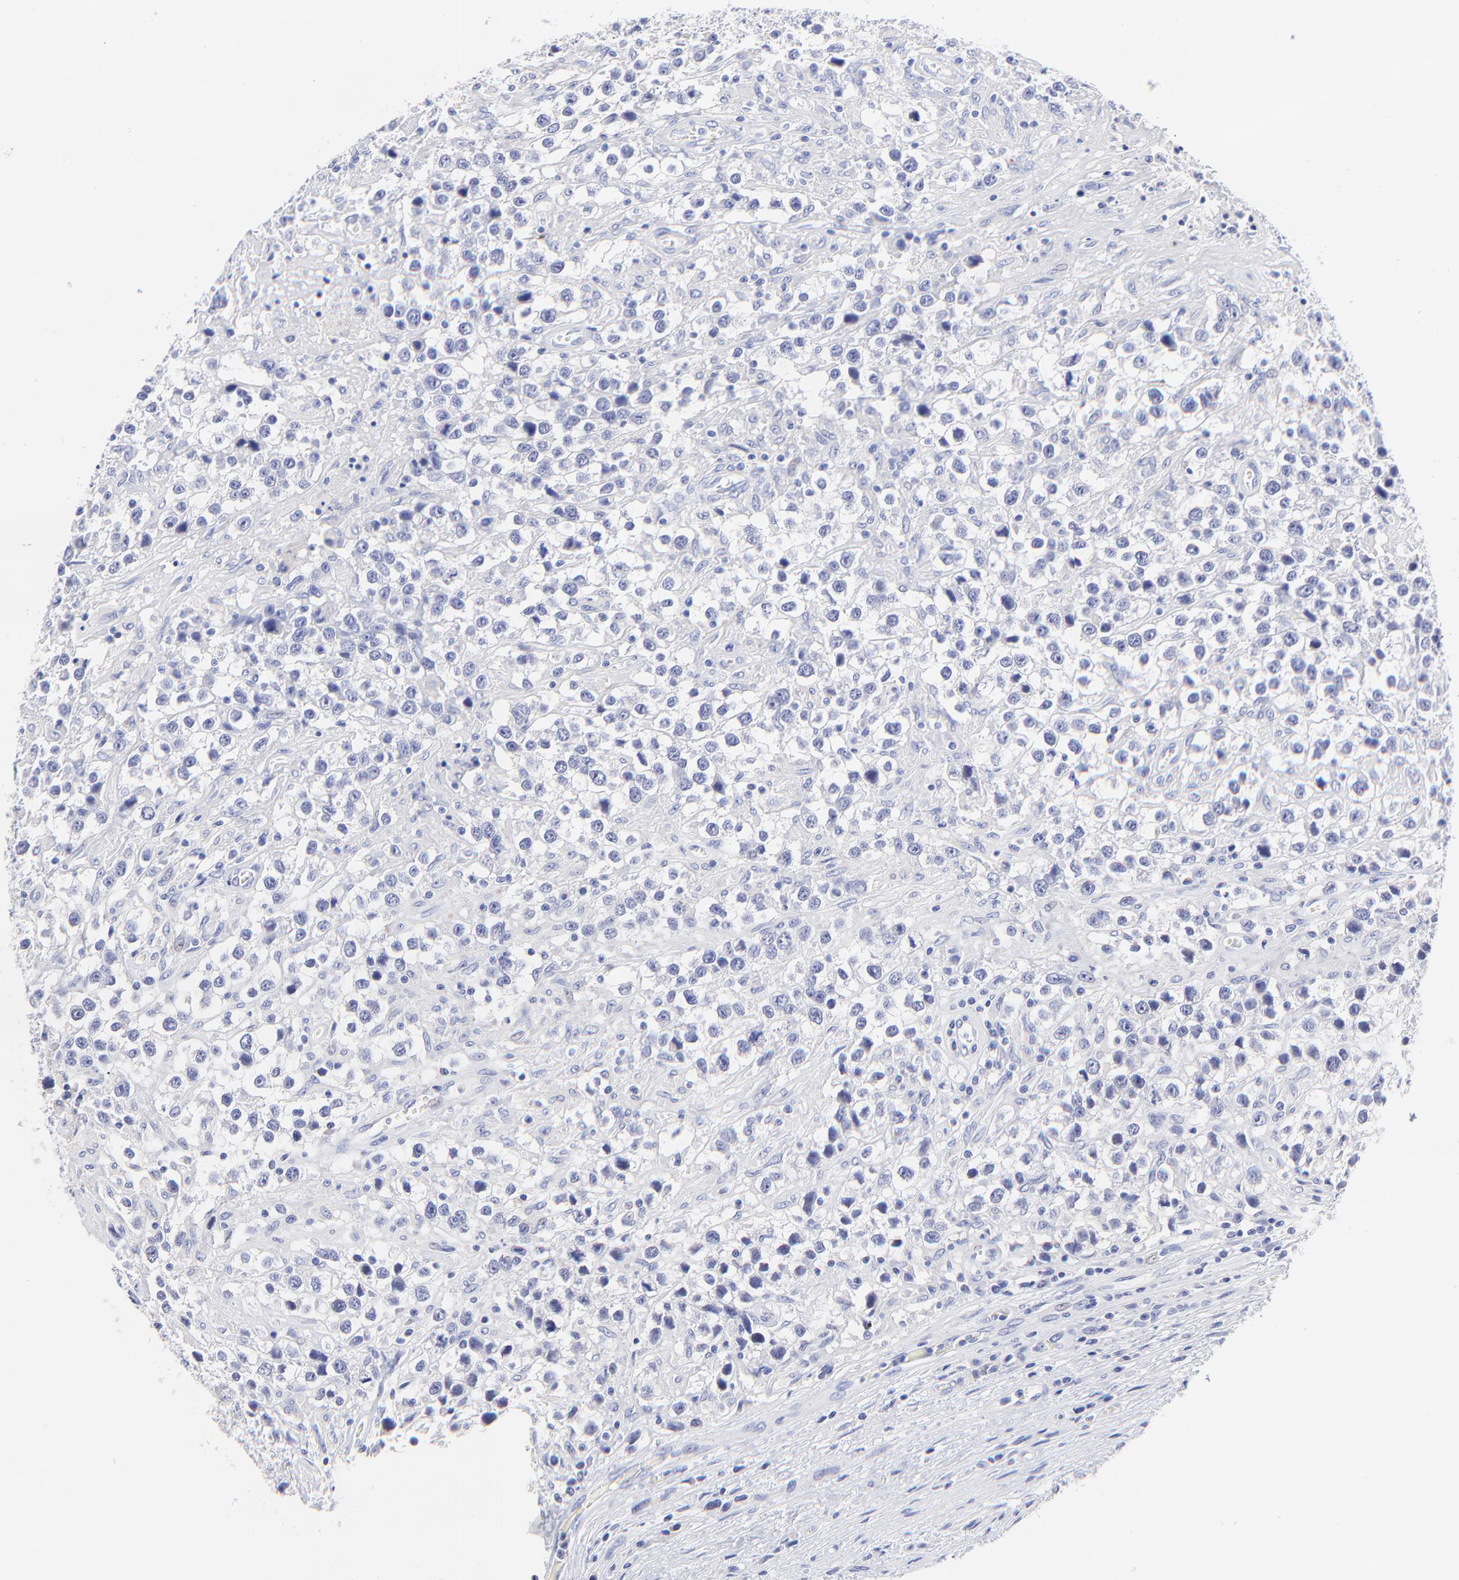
{"staining": {"intensity": "negative", "quantity": "none", "location": "none"}, "tissue": "testis cancer", "cell_type": "Tumor cells", "image_type": "cancer", "snomed": [{"axis": "morphology", "description": "Seminoma, NOS"}, {"axis": "topography", "description": "Testis"}], "caption": "Tumor cells show no significant protein staining in testis cancer.", "gene": "RAB3A", "patient": {"sex": "male", "age": 43}}